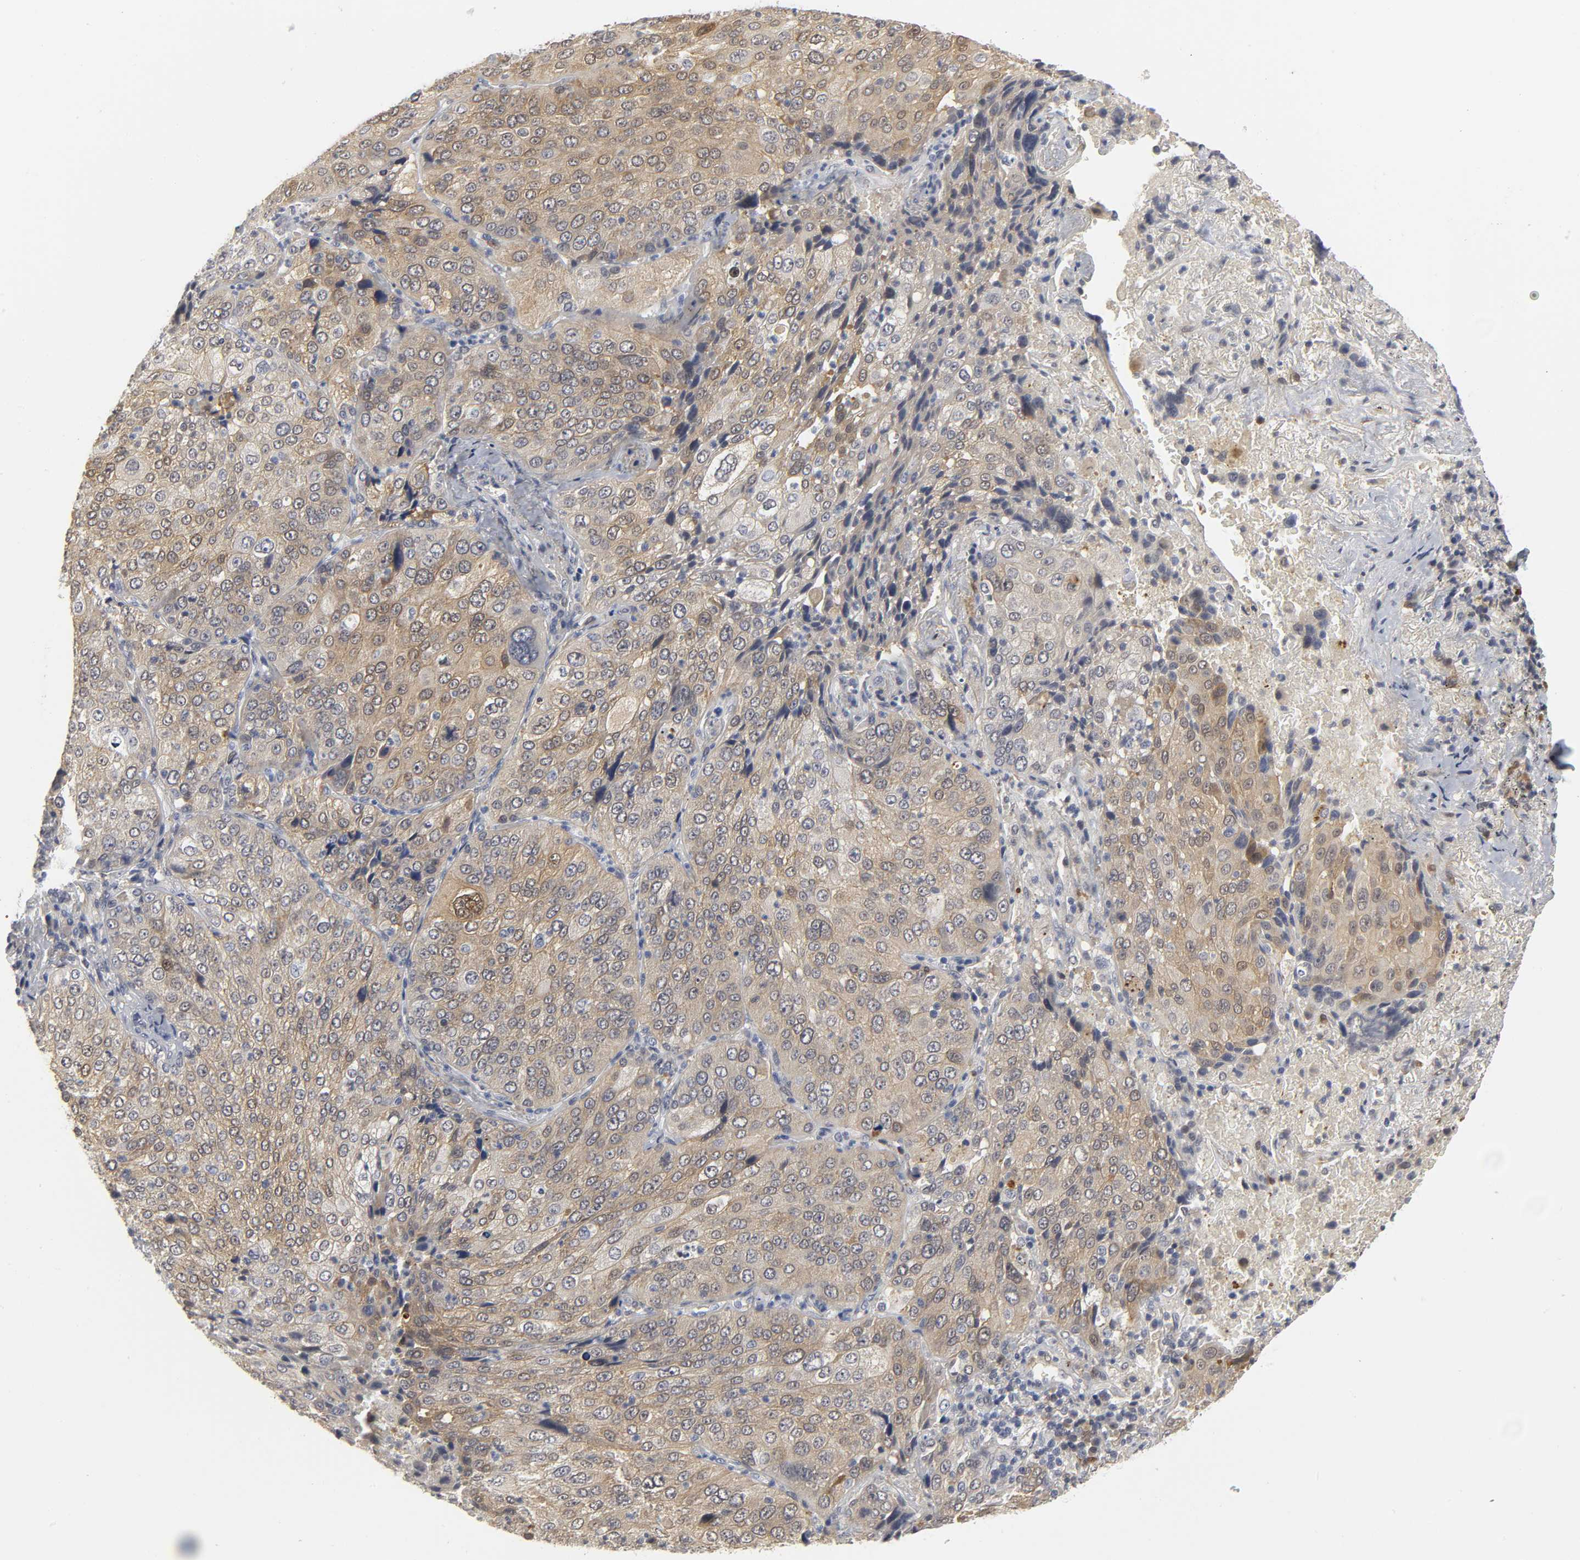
{"staining": {"intensity": "weak", "quantity": ">75%", "location": "cytoplasmic/membranous,nuclear"}, "tissue": "lung cancer", "cell_type": "Tumor cells", "image_type": "cancer", "snomed": [{"axis": "morphology", "description": "Squamous cell carcinoma, NOS"}, {"axis": "topography", "description": "Lung"}], "caption": "Lung squamous cell carcinoma stained with immunohistochemistry (IHC) demonstrates weak cytoplasmic/membranous and nuclear expression in approximately >75% of tumor cells.", "gene": "PDLIM3", "patient": {"sex": "male", "age": 54}}